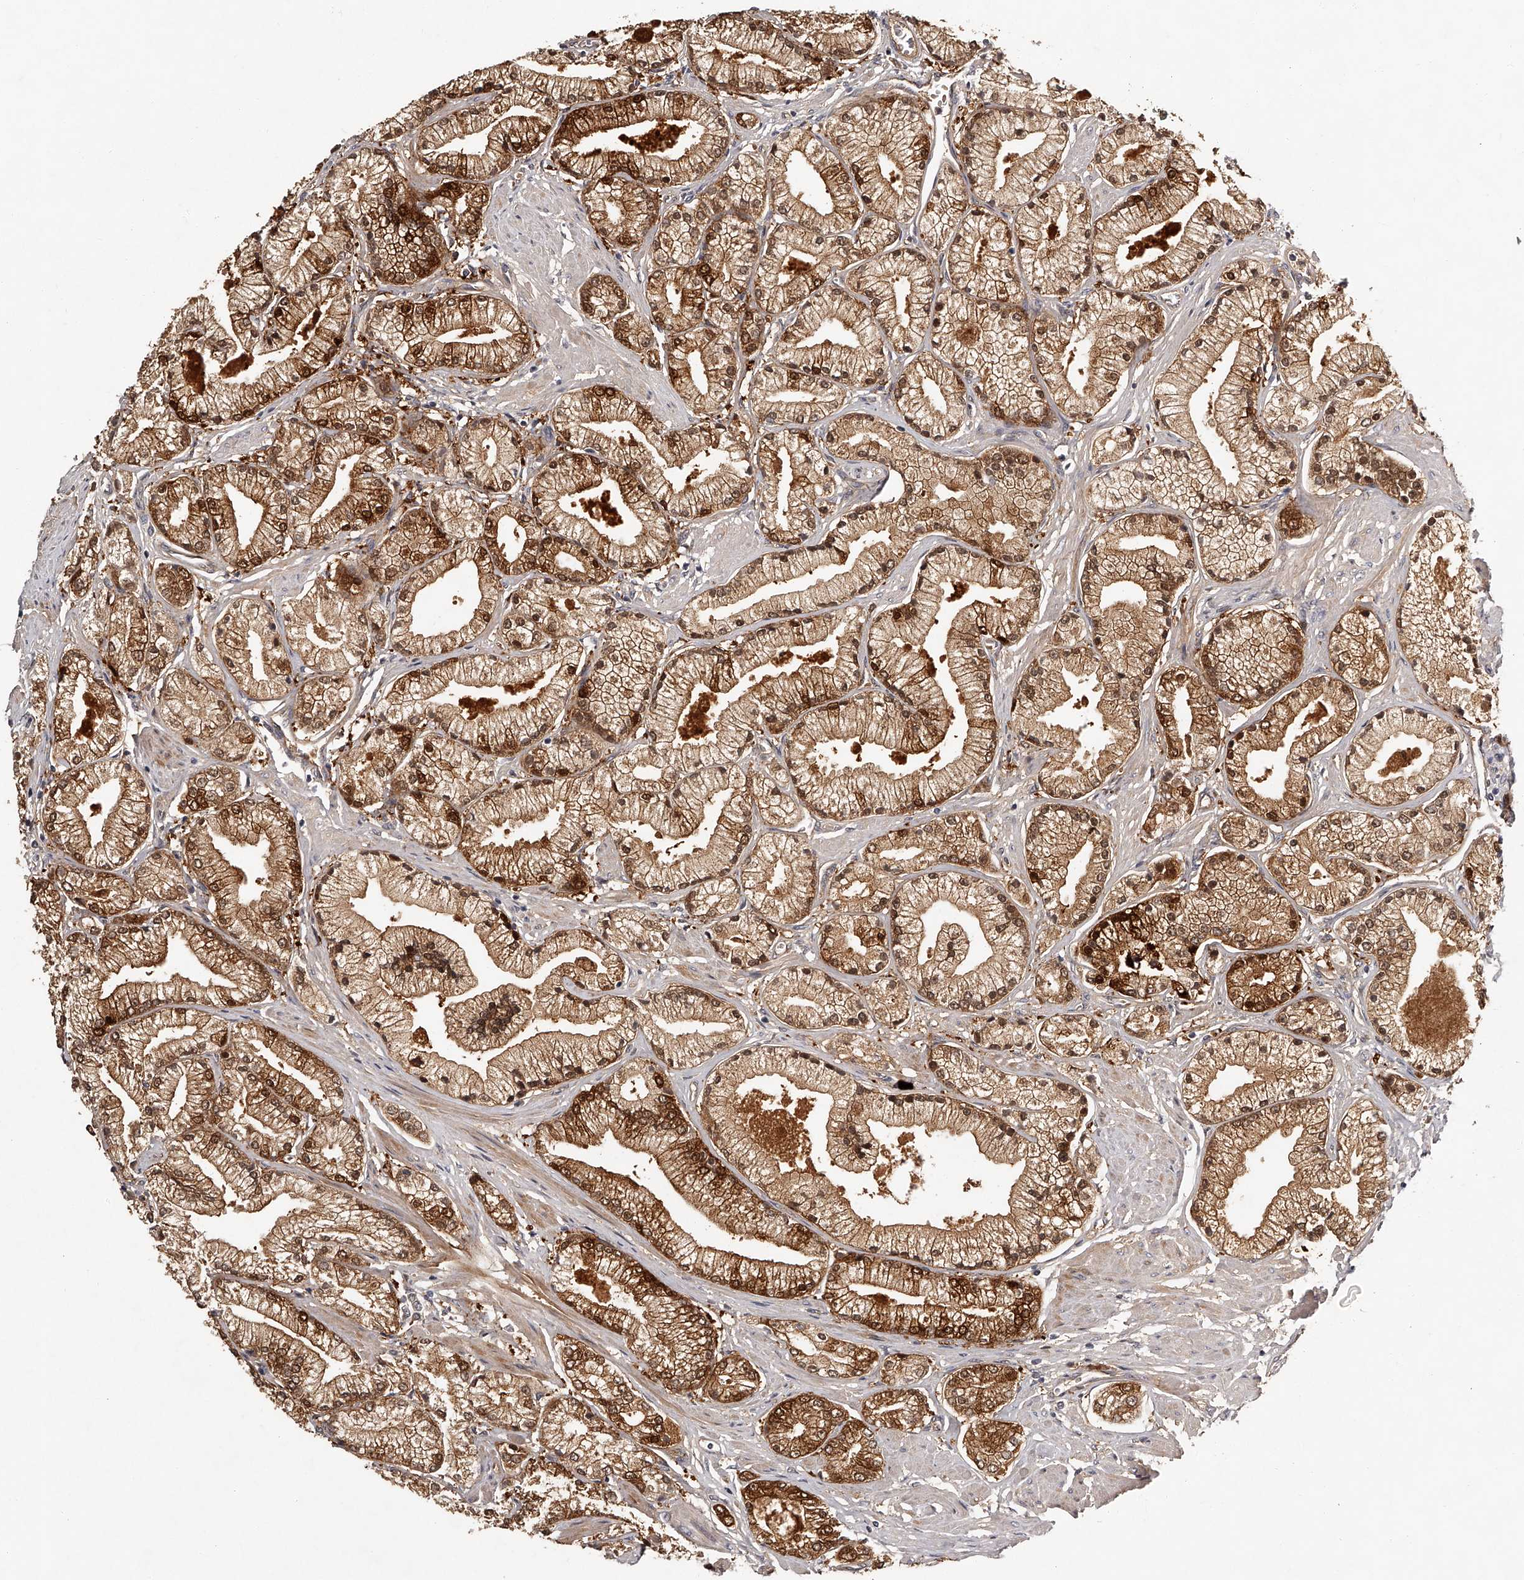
{"staining": {"intensity": "moderate", "quantity": ">75%", "location": "cytoplasmic/membranous,nuclear"}, "tissue": "prostate cancer", "cell_type": "Tumor cells", "image_type": "cancer", "snomed": [{"axis": "morphology", "description": "Adenocarcinoma, High grade"}, {"axis": "topography", "description": "Prostate"}], "caption": "High-power microscopy captured an immunohistochemistry (IHC) image of prostate cancer, revealing moderate cytoplasmic/membranous and nuclear expression in about >75% of tumor cells.", "gene": "GGCT", "patient": {"sex": "male", "age": 50}}